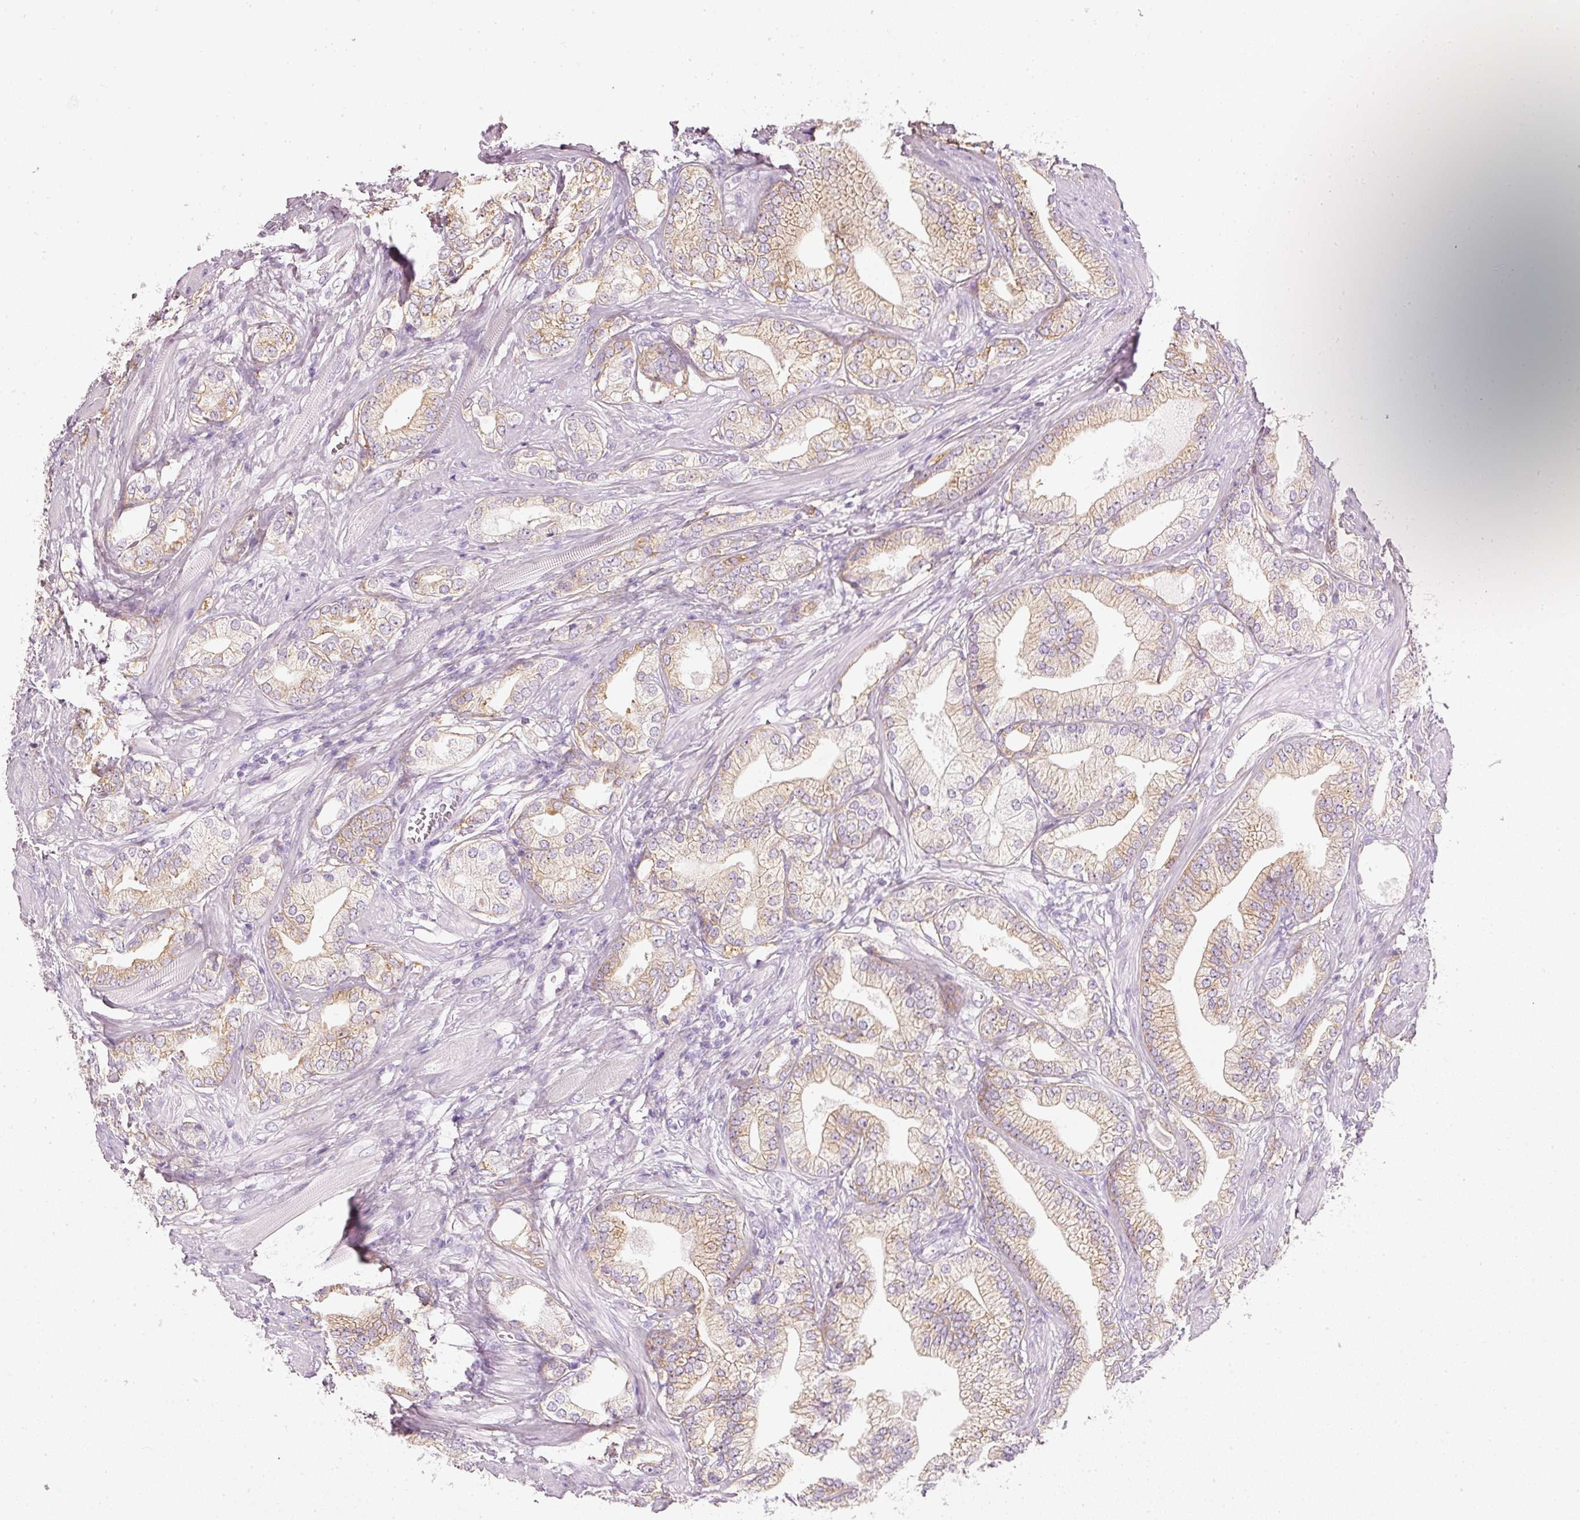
{"staining": {"intensity": "moderate", "quantity": ">75%", "location": "cytoplasmic/membranous"}, "tissue": "prostate cancer", "cell_type": "Tumor cells", "image_type": "cancer", "snomed": [{"axis": "morphology", "description": "Adenocarcinoma, High grade"}, {"axis": "topography", "description": "Prostate"}], "caption": "Moderate cytoplasmic/membranous expression for a protein is appreciated in about >75% of tumor cells of prostate adenocarcinoma (high-grade) using immunohistochemistry (IHC).", "gene": "PDXDC1", "patient": {"sex": "male", "age": 50}}